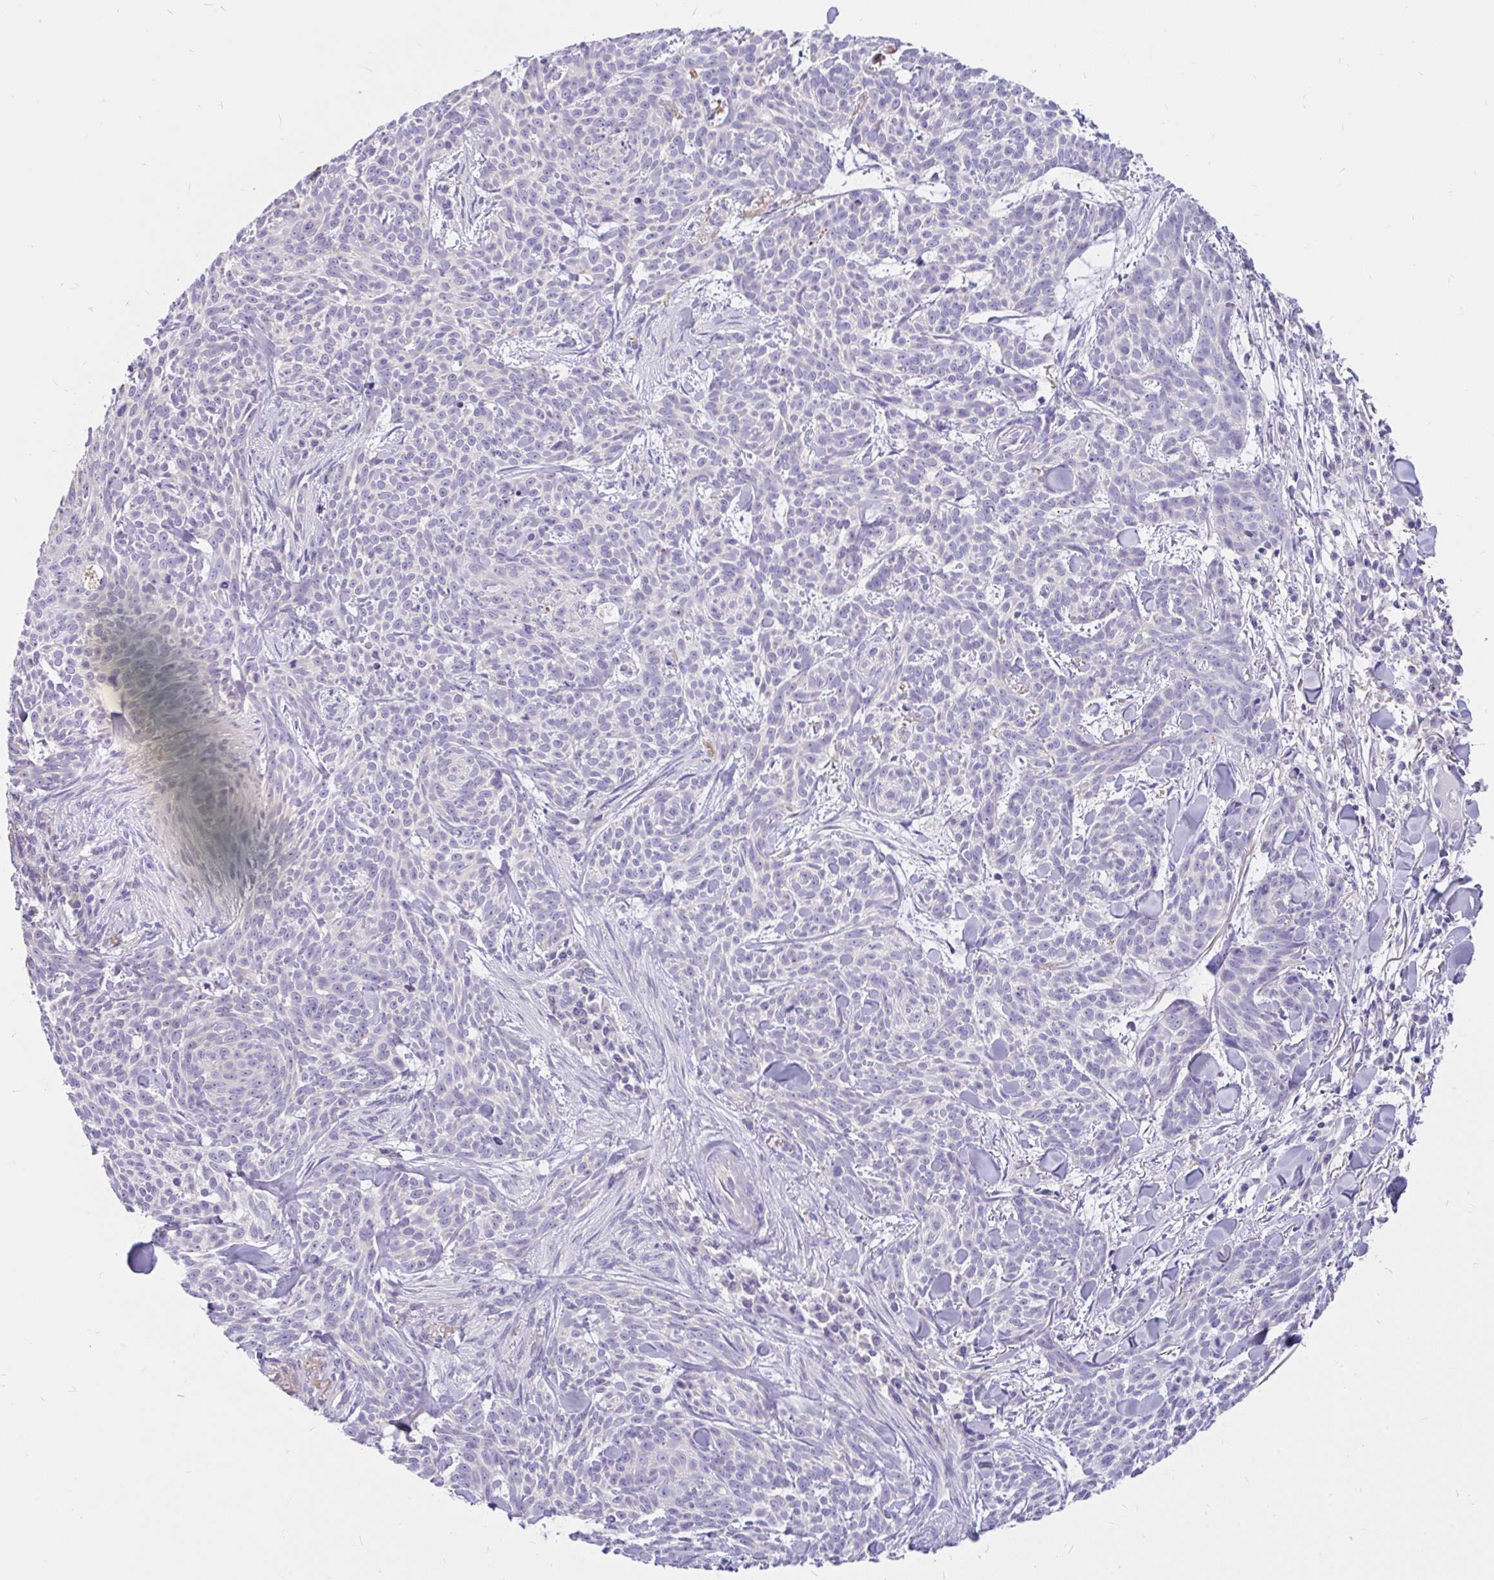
{"staining": {"intensity": "negative", "quantity": "none", "location": "none"}, "tissue": "skin cancer", "cell_type": "Tumor cells", "image_type": "cancer", "snomed": [{"axis": "morphology", "description": "Basal cell carcinoma"}, {"axis": "topography", "description": "Skin"}], "caption": "Basal cell carcinoma (skin) stained for a protein using immunohistochemistry exhibits no positivity tumor cells.", "gene": "KIAA2013", "patient": {"sex": "female", "age": 93}}